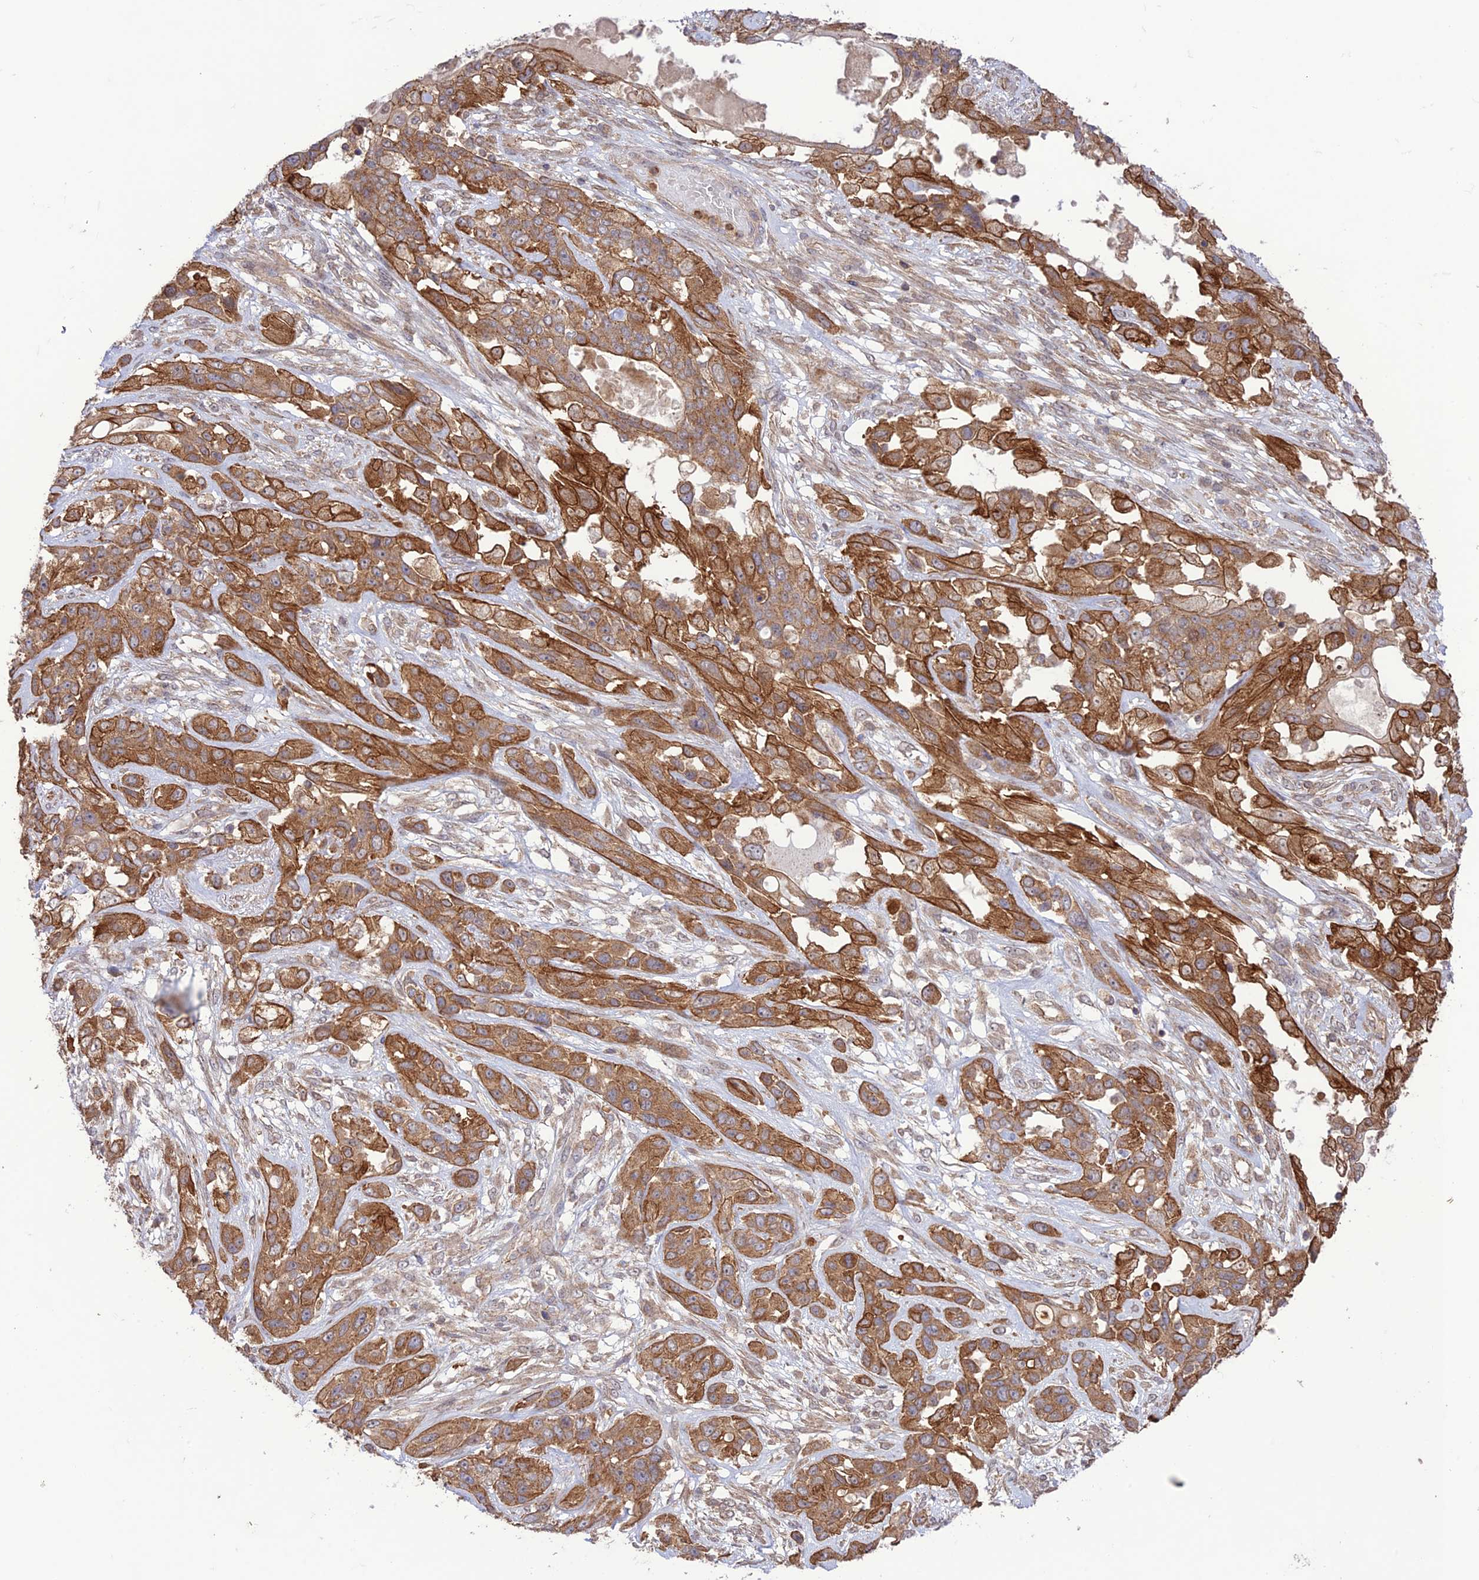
{"staining": {"intensity": "moderate", "quantity": ">75%", "location": "cytoplasmic/membranous"}, "tissue": "lung cancer", "cell_type": "Tumor cells", "image_type": "cancer", "snomed": [{"axis": "morphology", "description": "Squamous cell carcinoma, NOS"}, {"axis": "topography", "description": "Lung"}], "caption": "Squamous cell carcinoma (lung) was stained to show a protein in brown. There is medium levels of moderate cytoplasmic/membranous positivity in about >75% of tumor cells.", "gene": "FCHSD1", "patient": {"sex": "female", "age": 70}}